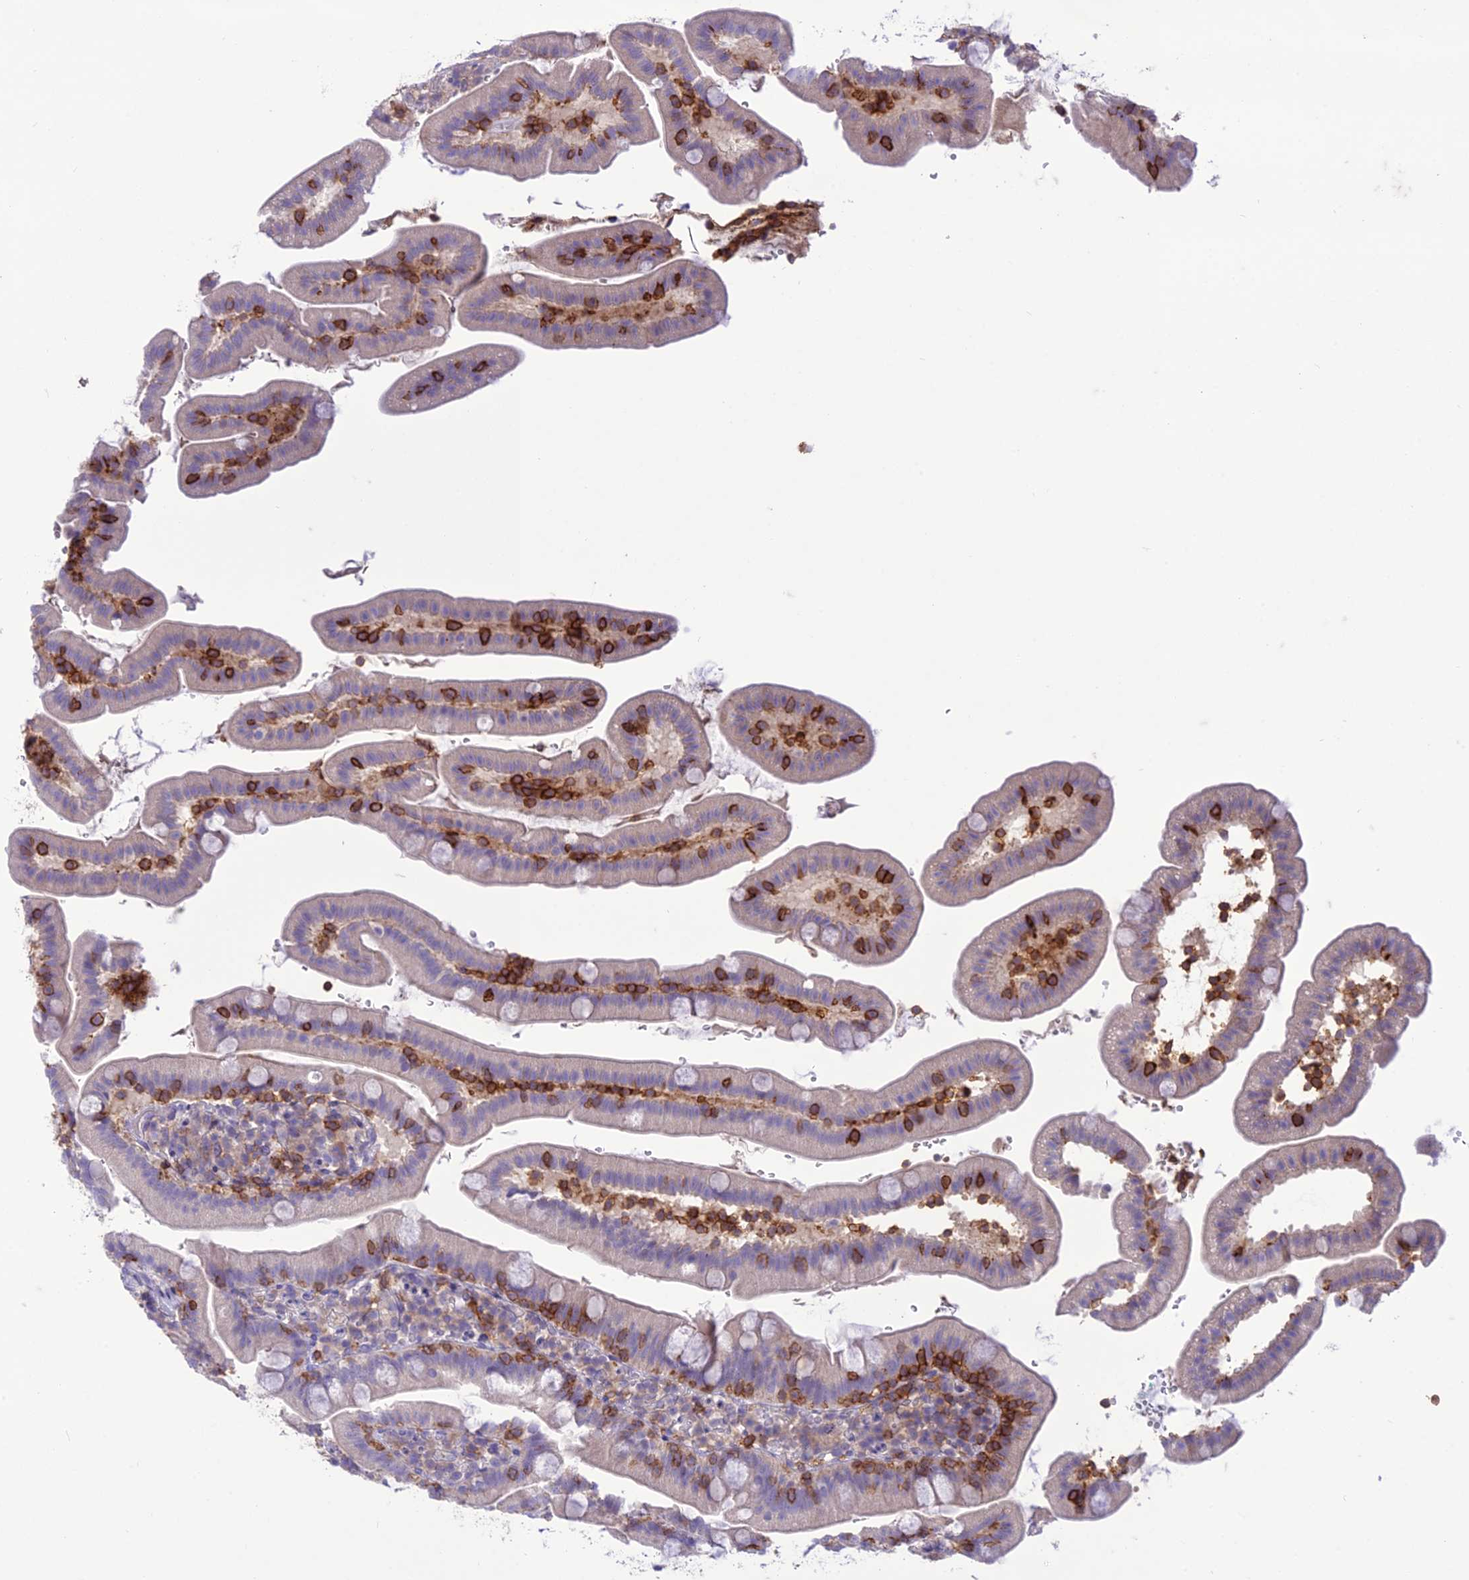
{"staining": {"intensity": "negative", "quantity": "none", "location": "none"}, "tissue": "duodenum", "cell_type": "Glandular cells", "image_type": "normal", "snomed": [{"axis": "morphology", "description": "Normal tissue, NOS"}, {"axis": "topography", "description": "Duodenum"}], "caption": "Immunohistochemistry (IHC) micrograph of benign duodenum stained for a protein (brown), which shows no staining in glandular cells.", "gene": "ITGAE", "patient": {"sex": "female", "age": 67}}